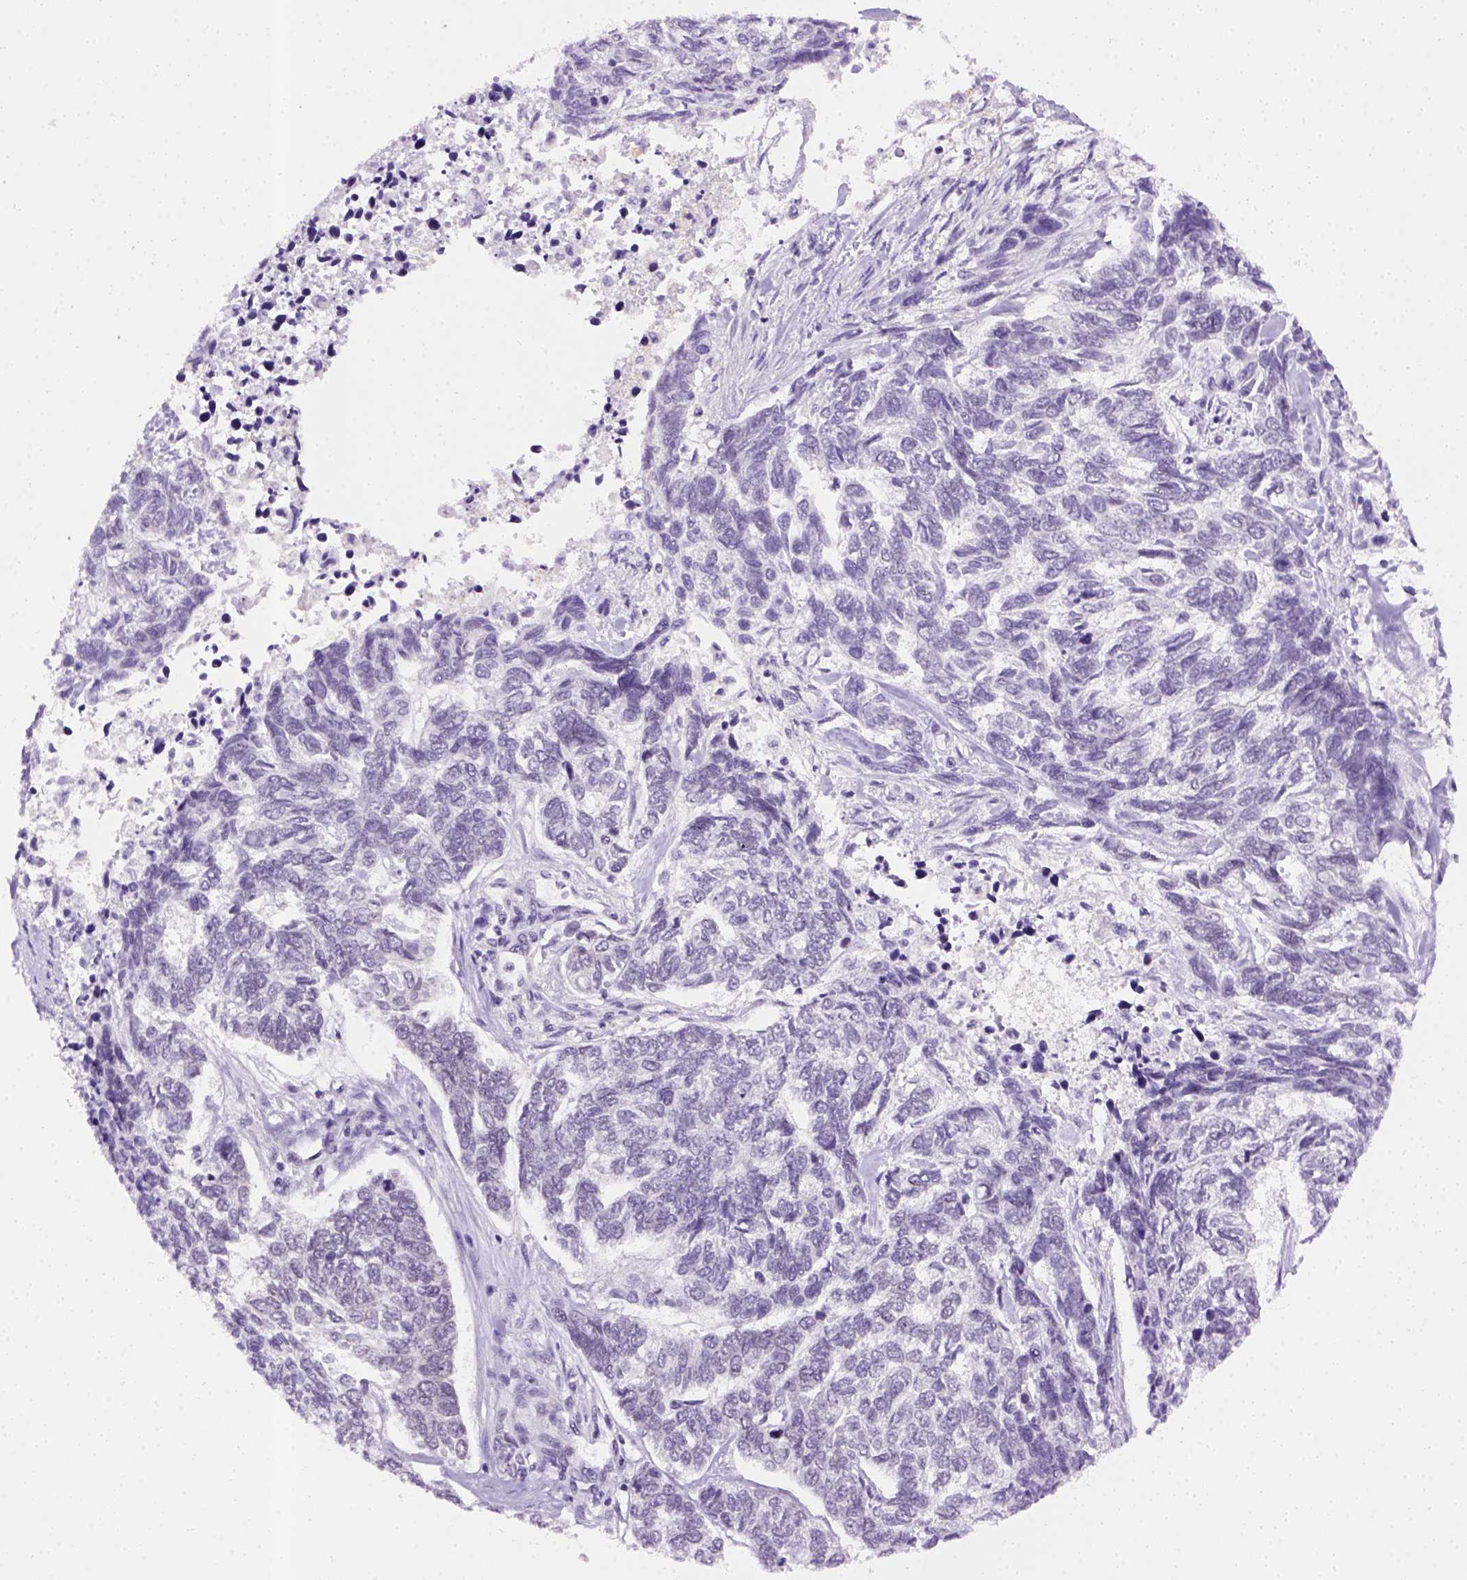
{"staining": {"intensity": "negative", "quantity": "none", "location": "none"}, "tissue": "skin cancer", "cell_type": "Tumor cells", "image_type": "cancer", "snomed": [{"axis": "morphology", "description": "Basal cell carcinoma"}, {"axis": "topography", "description": "Skin"}], "caption": "DAB (3,3'-diaminobenzidine) immunohistochemical staining of skin cancer (basal cell carcinoma) exhibits no significant staining in tumor cells.", "gene": "FAM184B", "patient": {"sex": "female", "age": 65}}